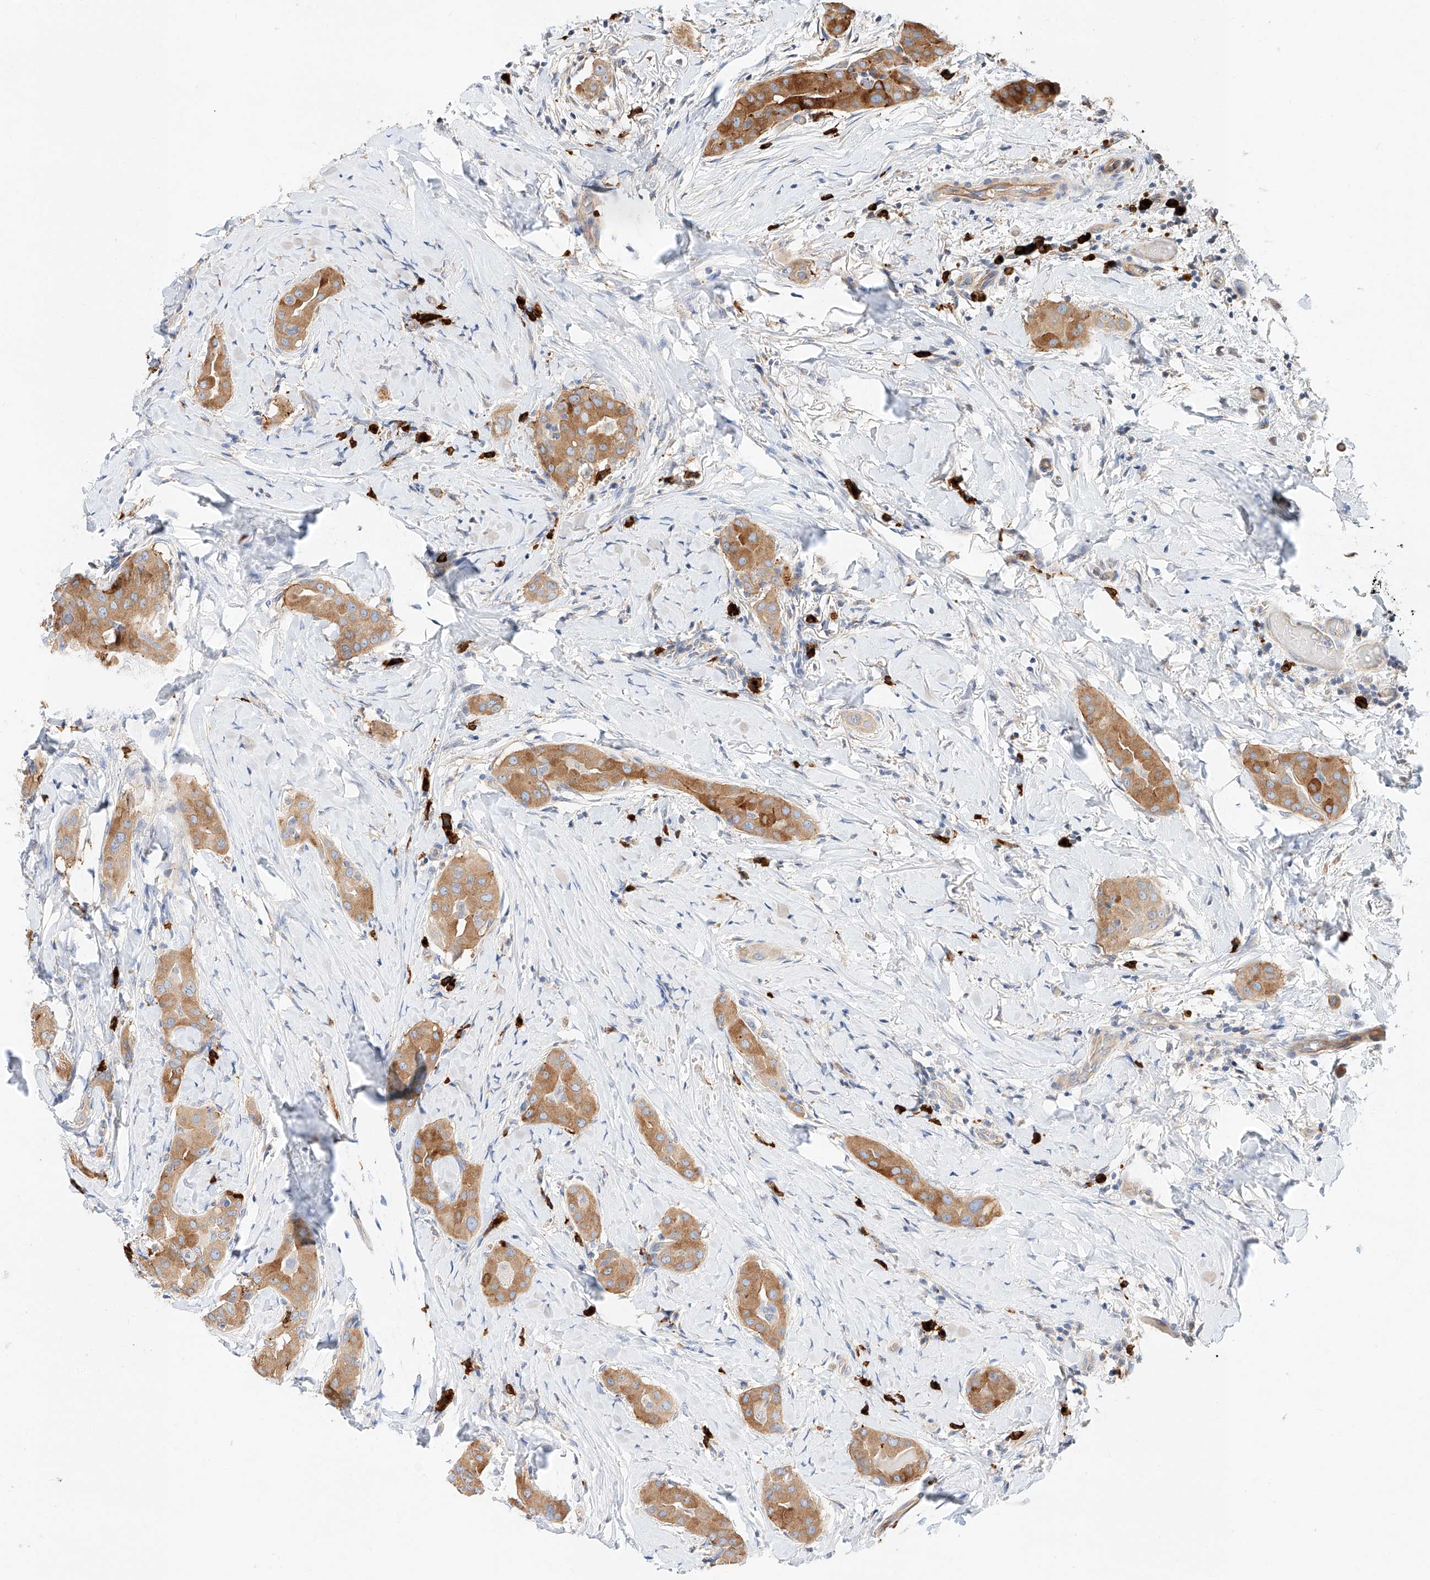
{"staining": {"intensity": "moderate", "quantity": ">75%", "location": "cytoplasmic/membranous"}, "tissue": "thyroid cancer", "cell_type": "Tumor cells", "image_type": "cancer", "snomed": [{"axis": "morphology", "description": "Papillary adenocarcinoma, NOS"}, {"axis": "topography", "description": "Thyroid gland"}], "caption": "The immunohistochemical stain highlights moderate cytoplasmic/membranous expression in tumor cells of papillary adenocarcinoma (thyroid) tissue.", "gene": "GLMN", "patient": {"sex": "male", "age": 33}}